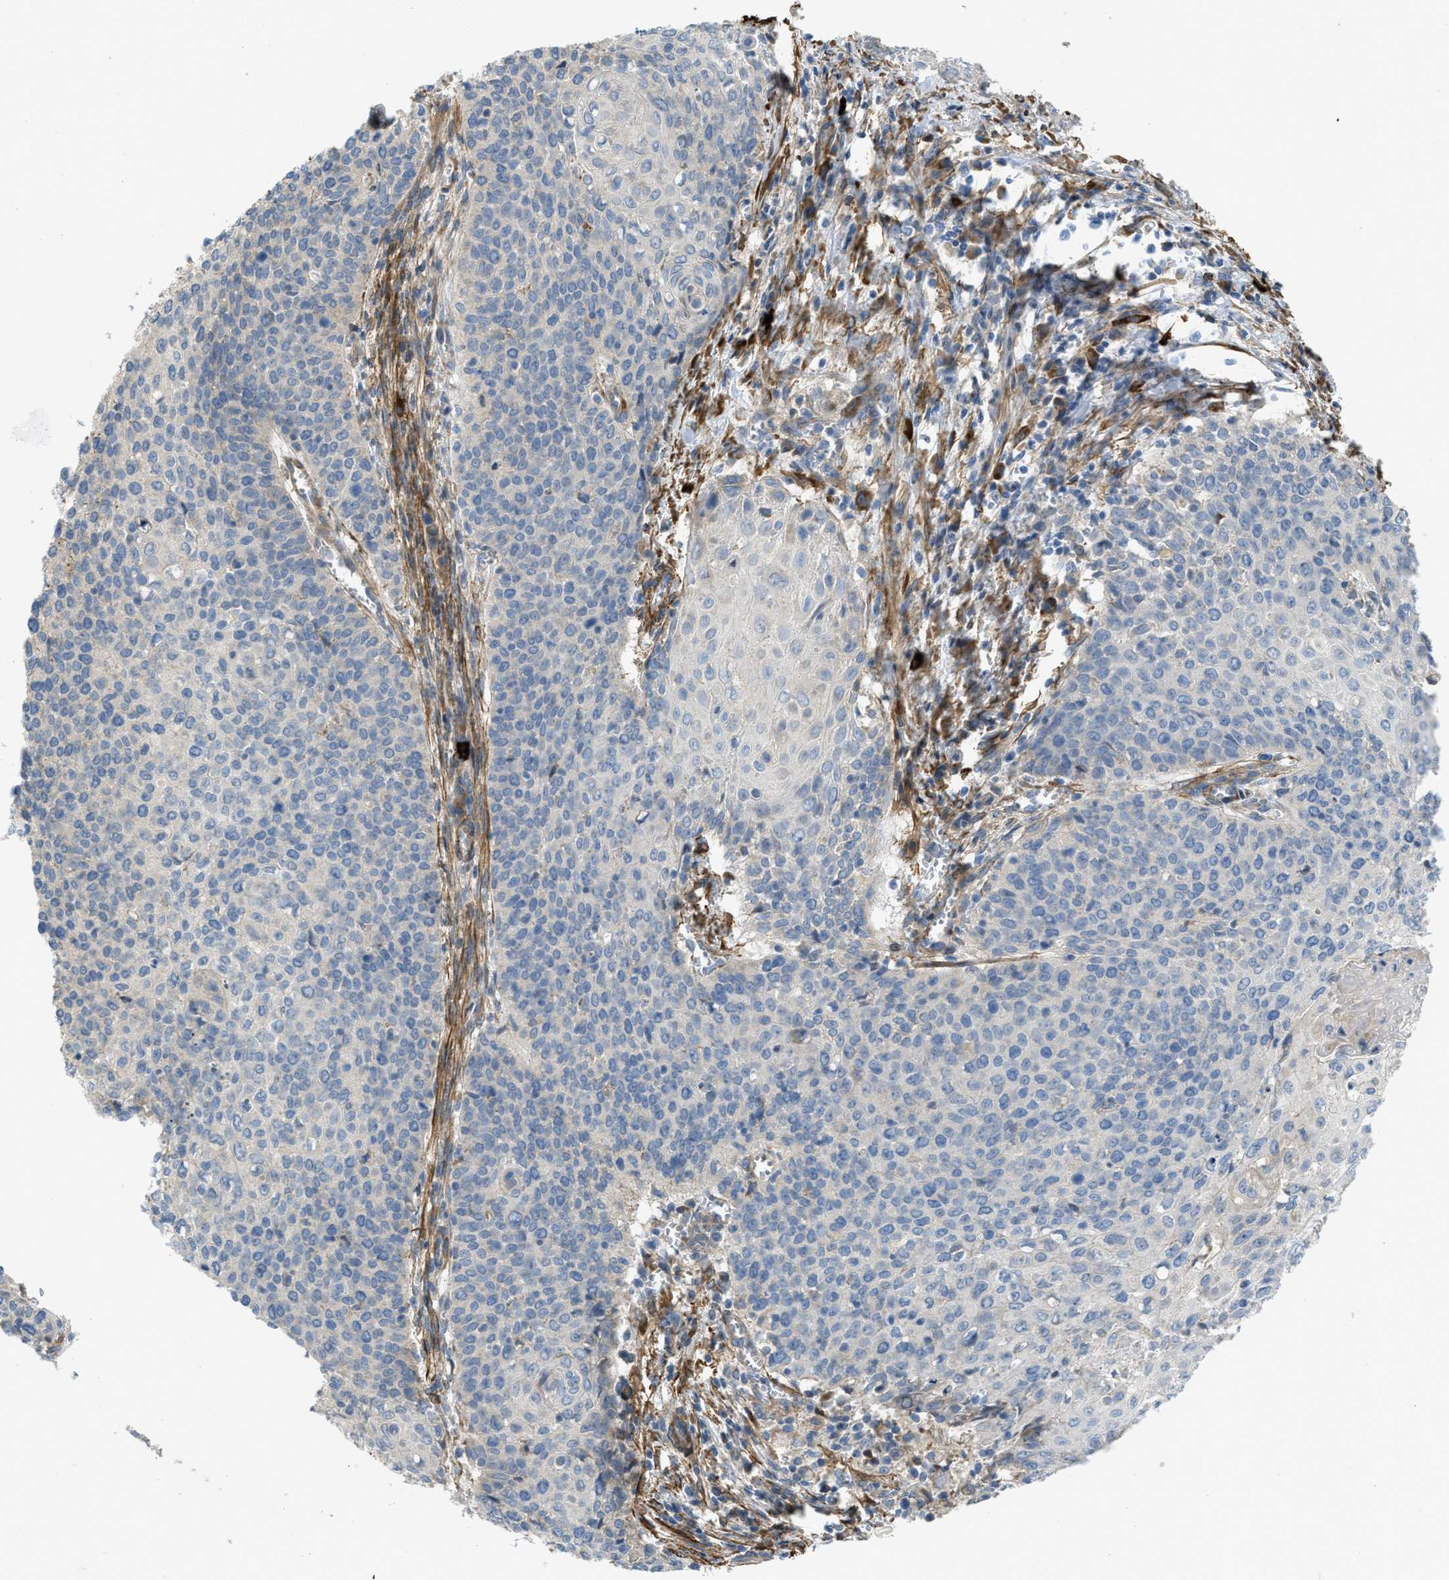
{"staining": {"intensity": "negative", "quantity": "none", "location": "none"}, "tissue": "cervical cancer", "cell_type": "Tumor cells", "image_type": "cancer", "snomed": [{"axis": "morphology", "description": "Squamous cell carcinoma, NOS"}, {"axis": "topography", "description": "Cervix"}], "caption": "IHC micrograph of neoplastic tissue: human cervical cancer (squamous cell carcinoma) stained with DAB (3,3'-diaminobenzidine) displays no significant protein expression in tumor cells. (DAB immunohistochemistry (IHC), high magnification).", "gene": "BMPR1A", "patient": {"sex": "female", "age": 39}}